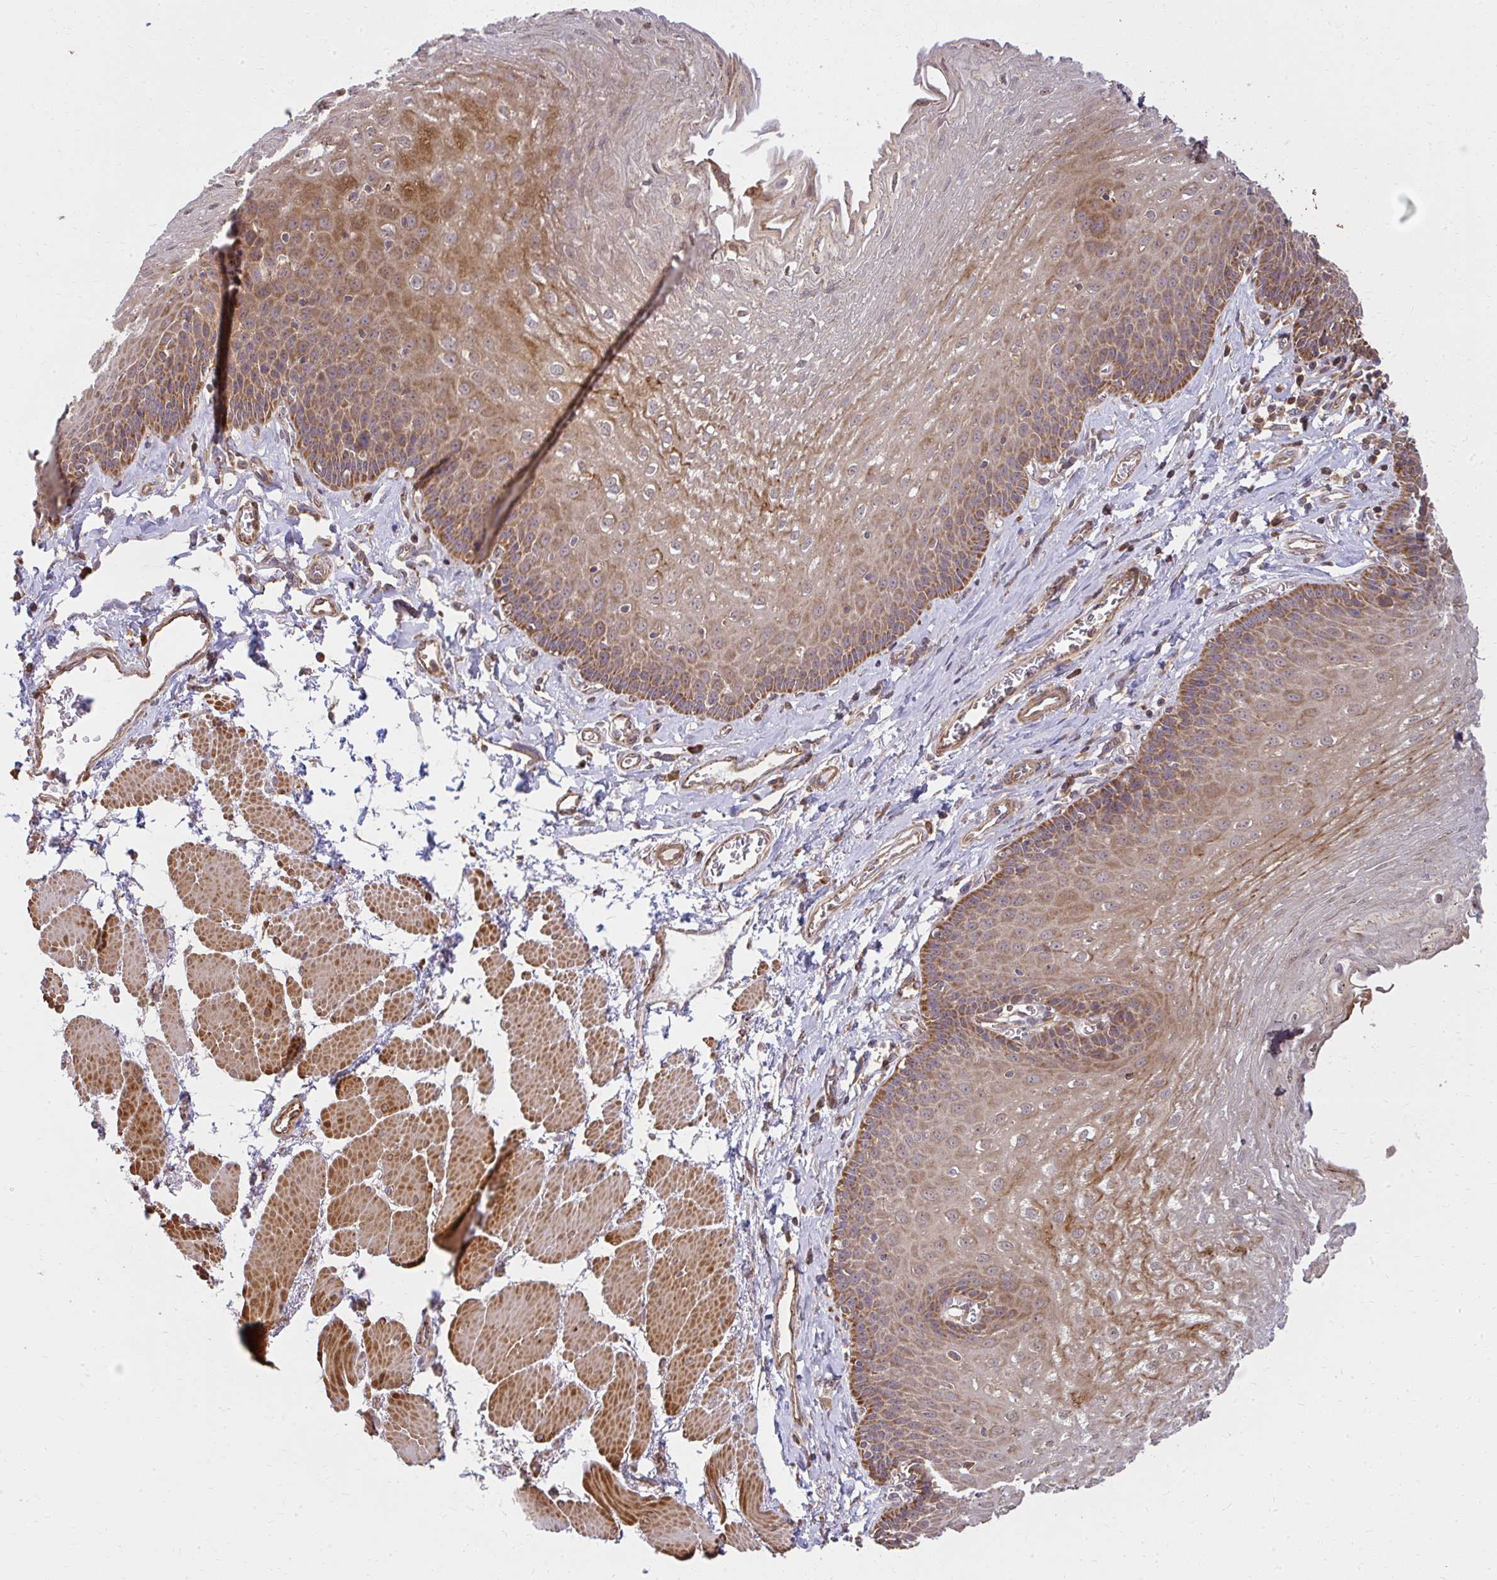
{"staining": {"intensity": "moderate", "quantity": ">75%", "location": "cytoplasmic/membranous"}, "tissue": "esophagus", "cell_type": "Squamous epithelial cells", "image_type": "normal", "snomed": [{"axis": "morphology", "description": "Normal tissue, NOS"}, {"axis": "topography", "description": "Esophagus"}], "caption": "An immunohistochemistry micrograph of normal tissue is shown. Protein staining in brown highlights moderate cytoplasmic/membranous positivity in esophagus within squamous epithelial cells. (IHC, brightfield microscopy, high magnification).", "gene": "GNS", "patient": {"sex": "female", "age": 81}}